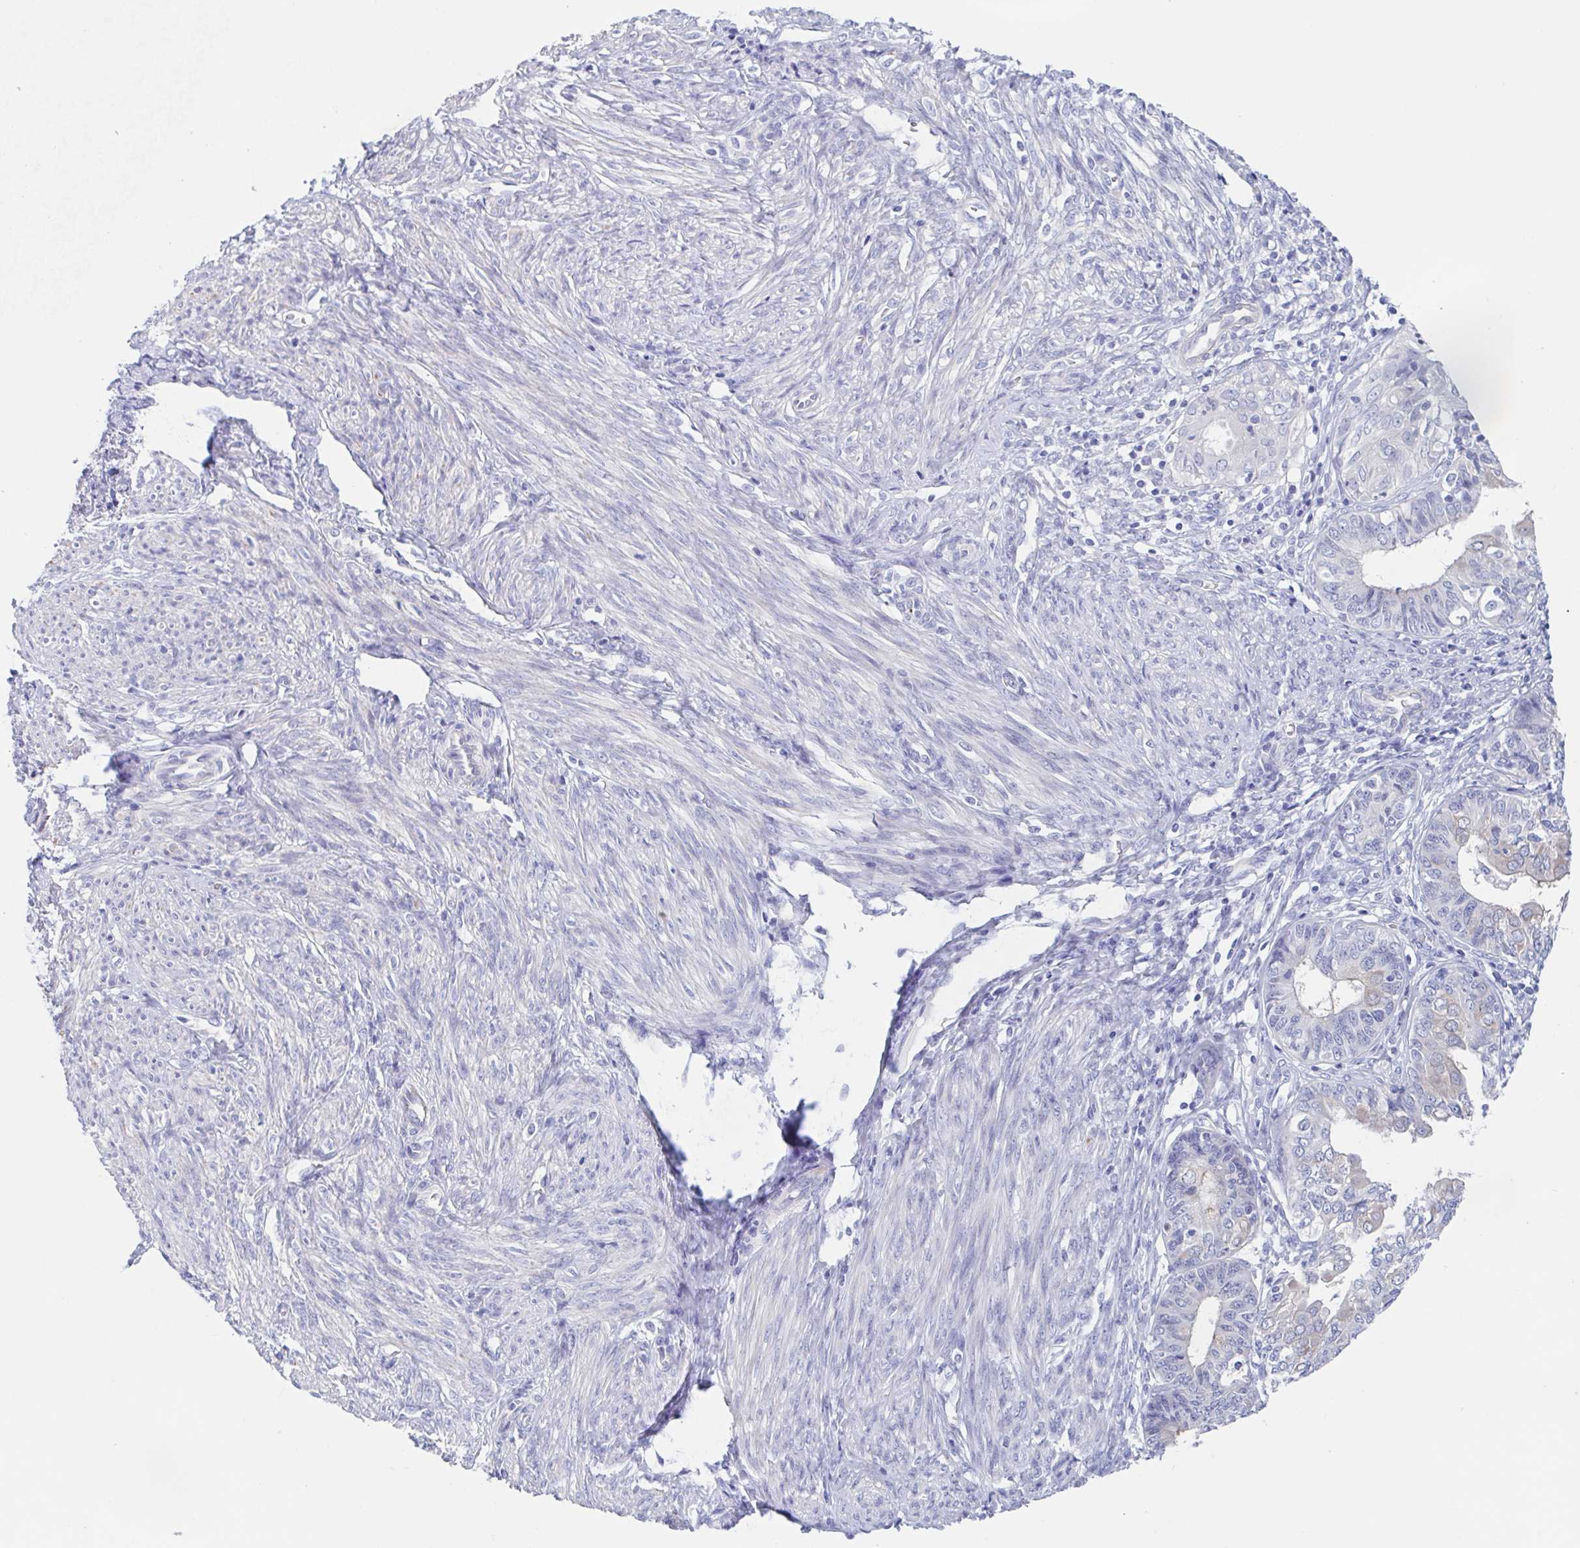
{"staining": {"intensity": "negative", "quantity": "none", "location": "none"}, "tissue": "endometrial cancer", "cell_type": "Tumor cells", "image_type": "cancer", "snomed": [{"axis": "morphology", "description": "Adenocarcinoma, NOS"}, {"axis": "topography", "description": "Endometrium"}], "caption": "Immunohistochemistry micrograph of neoplastic tissue: adenocarcinoma (endometrial) stained with DAB (3,3'-diaminobenzidine) reveals no significant protein positivity in tumor cells.", "gene": "TEX12", "patient": {"sex": "female", "age": 68}}